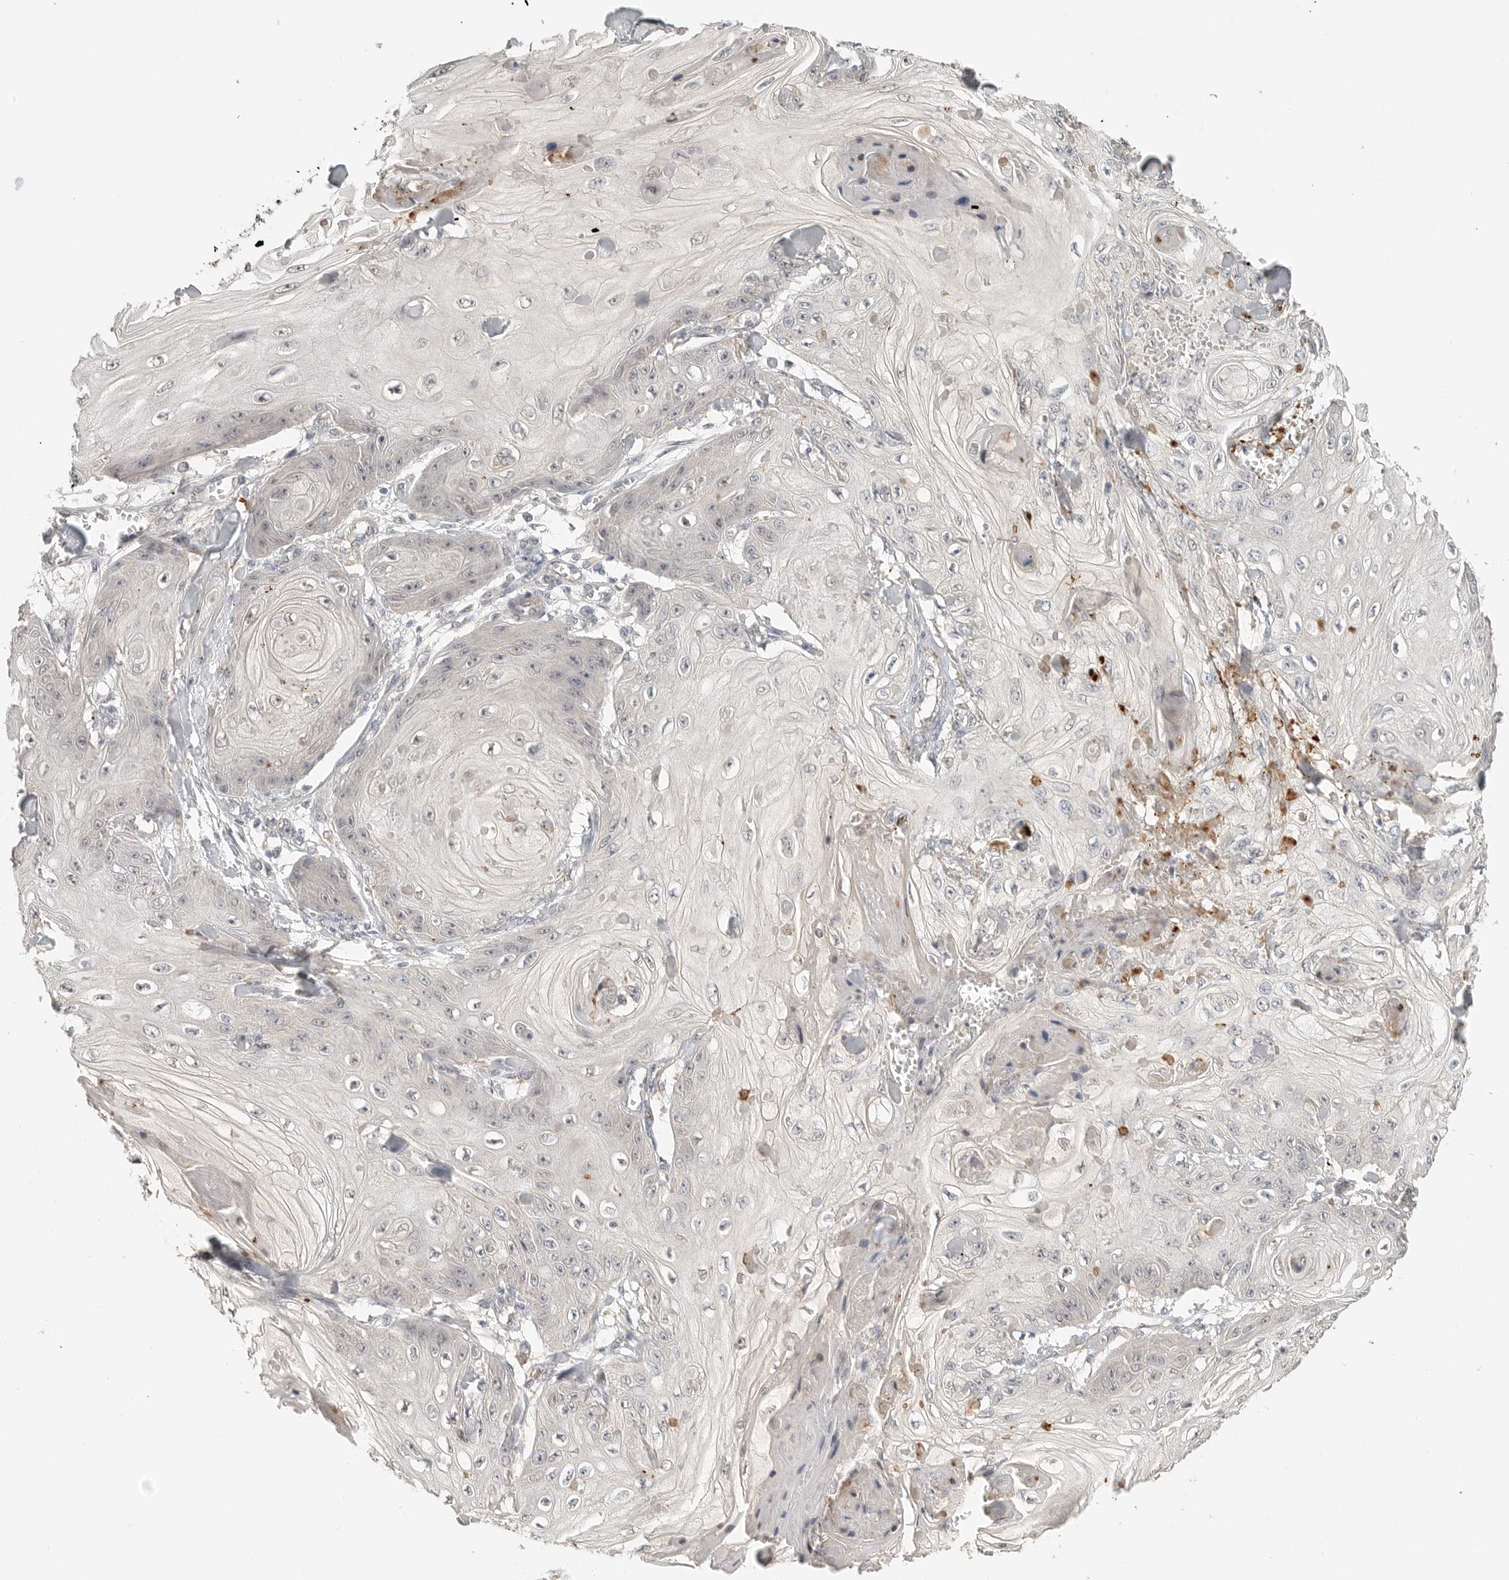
{"staining": {"intensity": "negative", "quantity": "none", "location": "none"}, "tissue": "skin cancer", "cell_type": "Tumor cells", "image_type": "cancer", "snomed": [{"axis": "morphology", "description": "Squamous cell carcinoma, NOS"}, {"axis": "topography", "description": "Skin"}], "caption": "Tumor cells show no significant positivity in skin cancer.", "gene": "HDAC6", "patient": {"sex": "male", "age": 74}}